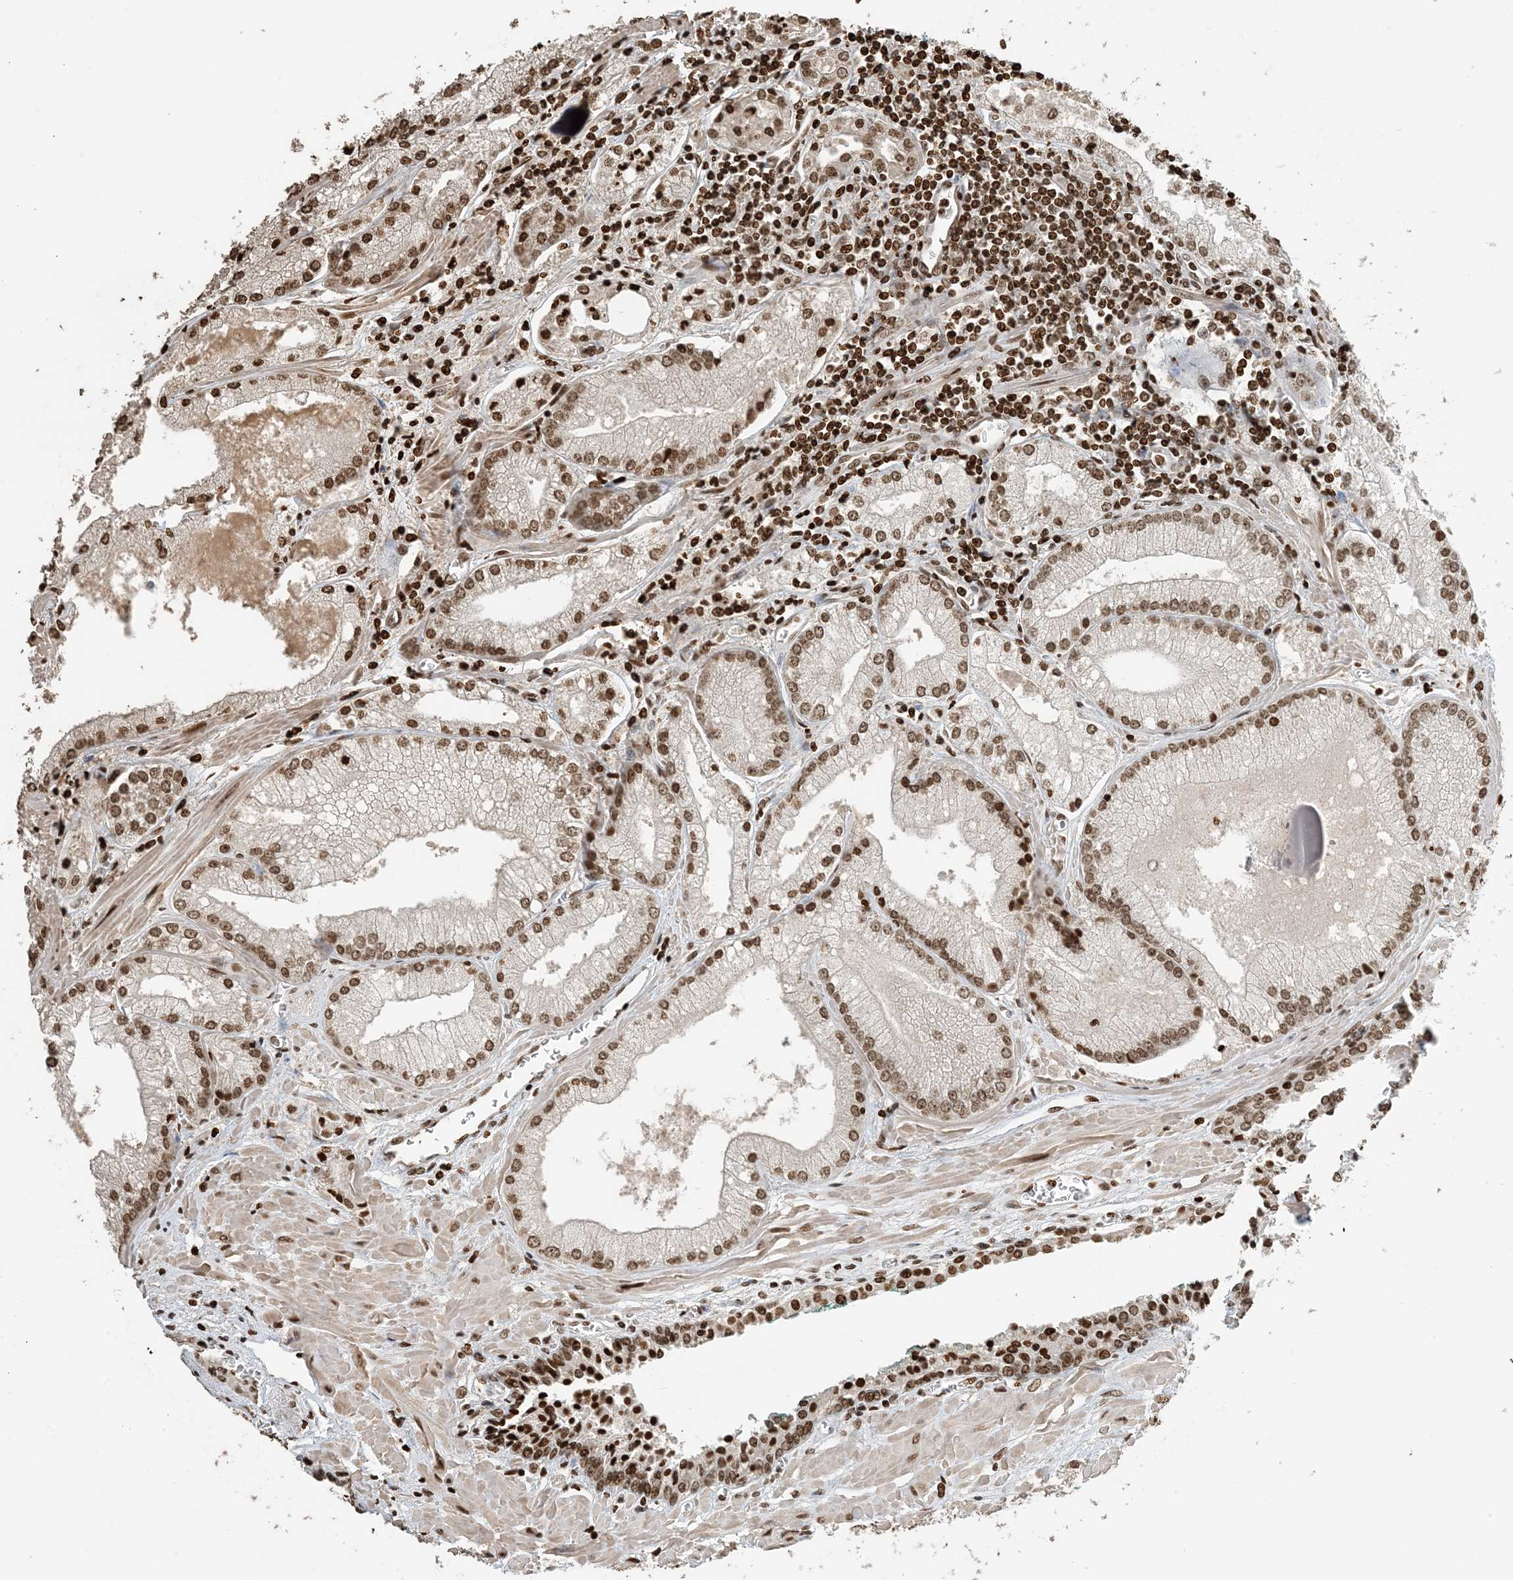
{"staining": {"intensity": "moderate", "quantity": ">75%", "location": "nuclear"}, "tissue": "prostate cancer", "cell_type": "Tumor cells", "image_type": "cancer", "snomed": [{"axis": "morphology", "description": "Adenocarcinoma, Low grade"}, {"axis": "topography", "description": "Prostate"}], "caption": "This is a histology image of IHC staining of prostate low-grade adenocarcinoma, which shows moderate positivity in the nuclear of tumor cells.", "gene": "H3-3B", "patient": {"sex": "male", "age": 67}}